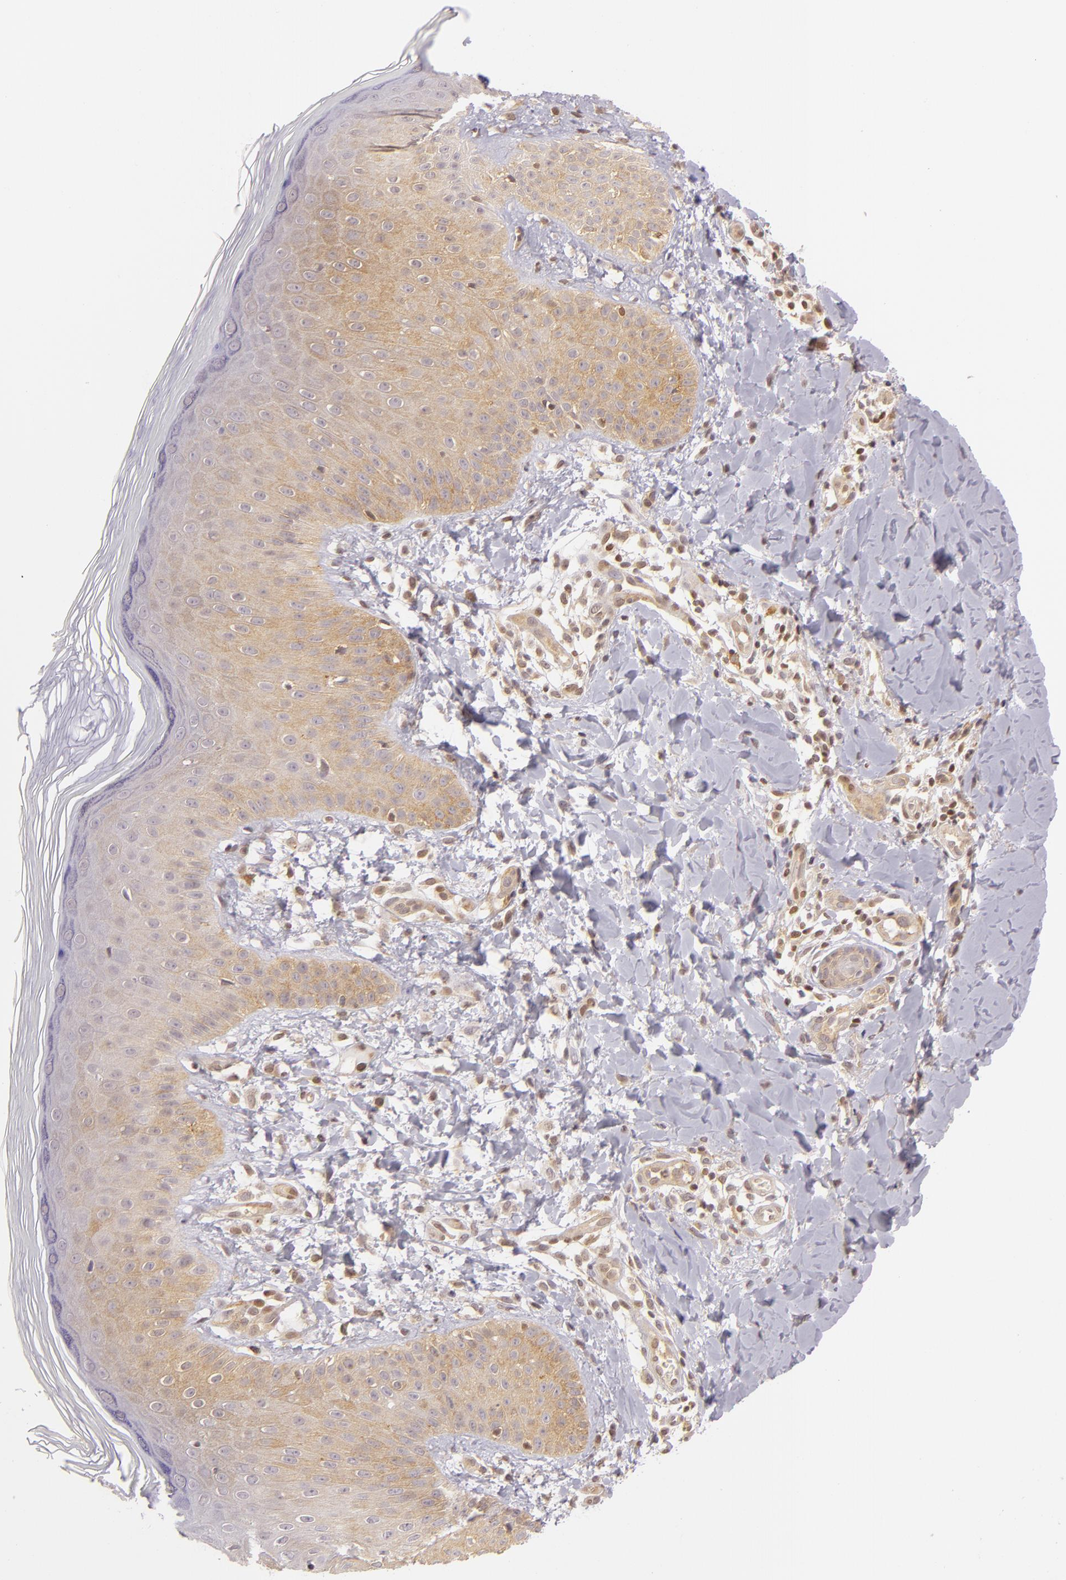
{"staining": {"intensity": "moderate", "quantity": "25%-75%", "location": "cytoplasmic/membranous"}, "tissue": "skin", "cell_type": "Epidermal cells", "image_type": "normal", "snomed": [{"axis": "morphology", "description": "Normal tissue, NOS"}, {"axis": "morphology", "description": "Inflammation, NOS"}, {"axis": "topography", "description": "Soft tissue"}, {"axis": "topography", "description": "Anal"}], "caption": "Brown immunohistochemical staining in normal human skin demonstrates moderate cytoplasmic/membranous staining in about 25%-75% of epidermal cells. (brown staining indicates protein expression, while blue staining denotes nuclei).", "gene": "ENSG00000290315", "patient": {"sex": "female", "age": 15}}